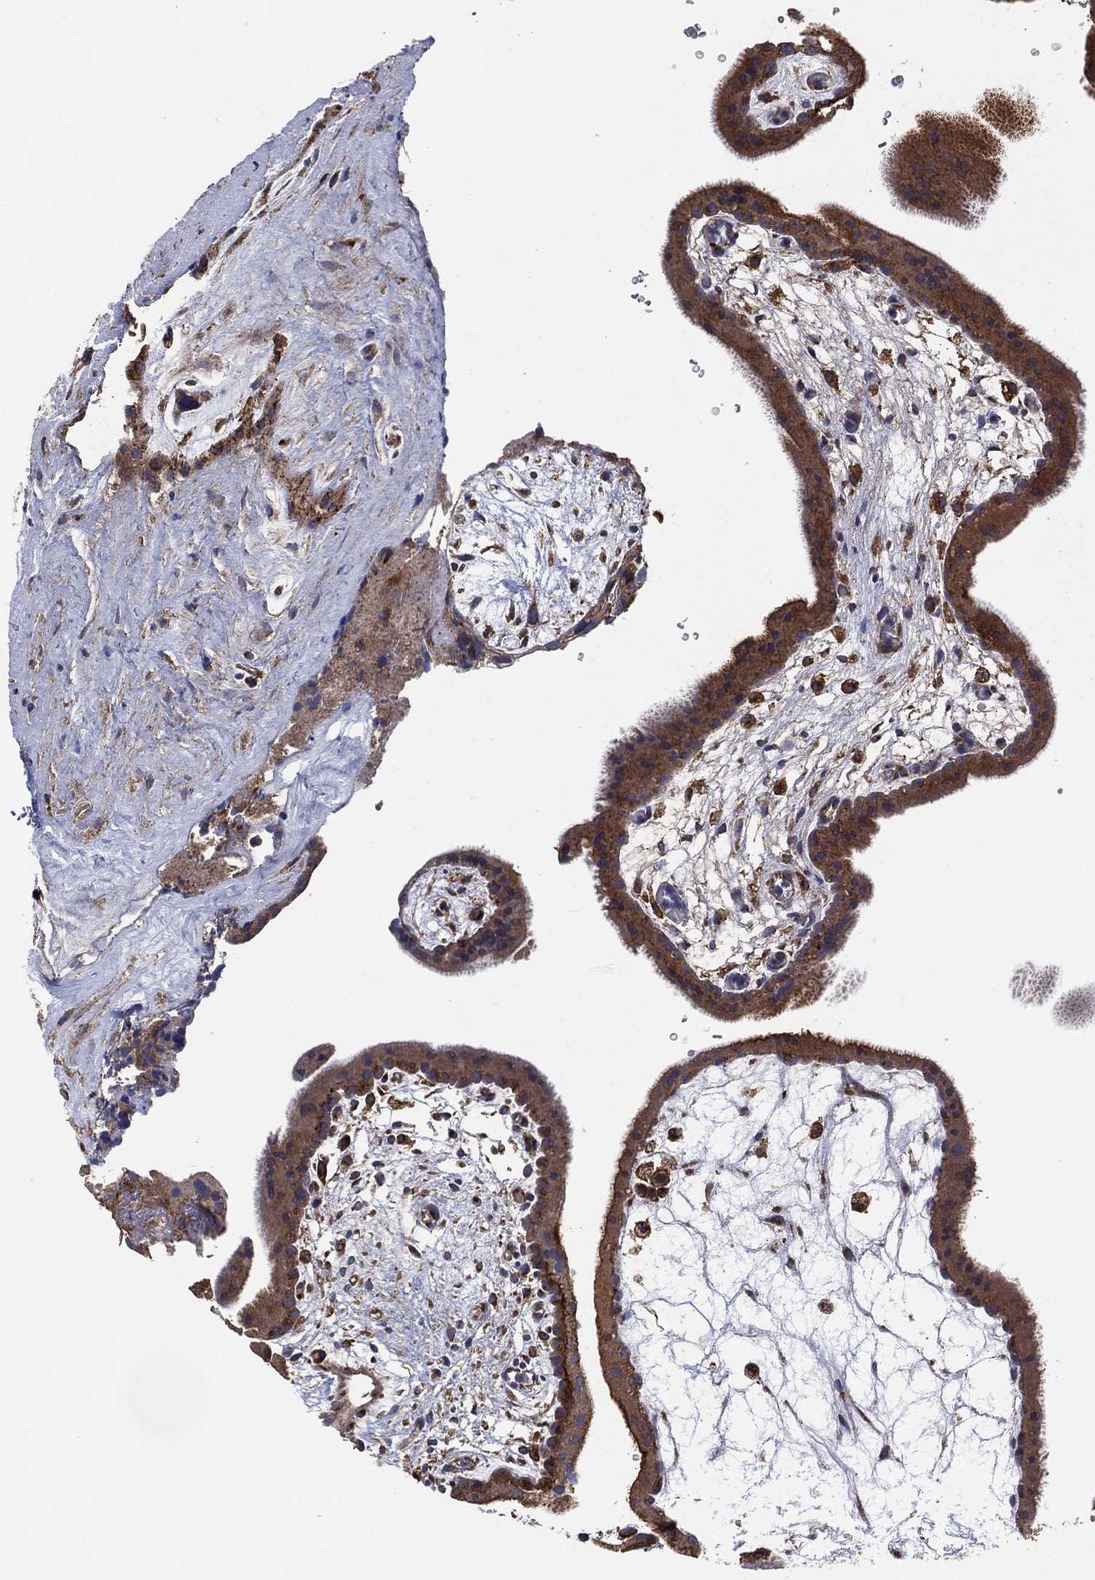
{"staining": {"intensity": "strong", "quantity": "25%-75%", "location": "cytoplasmic/membranous"}, "tissue": "placenta", "cell_type": "Trophoblastic cells", "image_type": "normal", "snomed": [{"axis": "morphology", "description": "Normal tissue, NOS"}, {"axis": "topography", "description": "Placenta"}], "caption": "Placenta stained for a protein demonstrates strong cytoplasmic/membranous positivity in trophoblastic cells.", "gene": "LIMD1", "patient": {"sex": "female", "age": 19}}